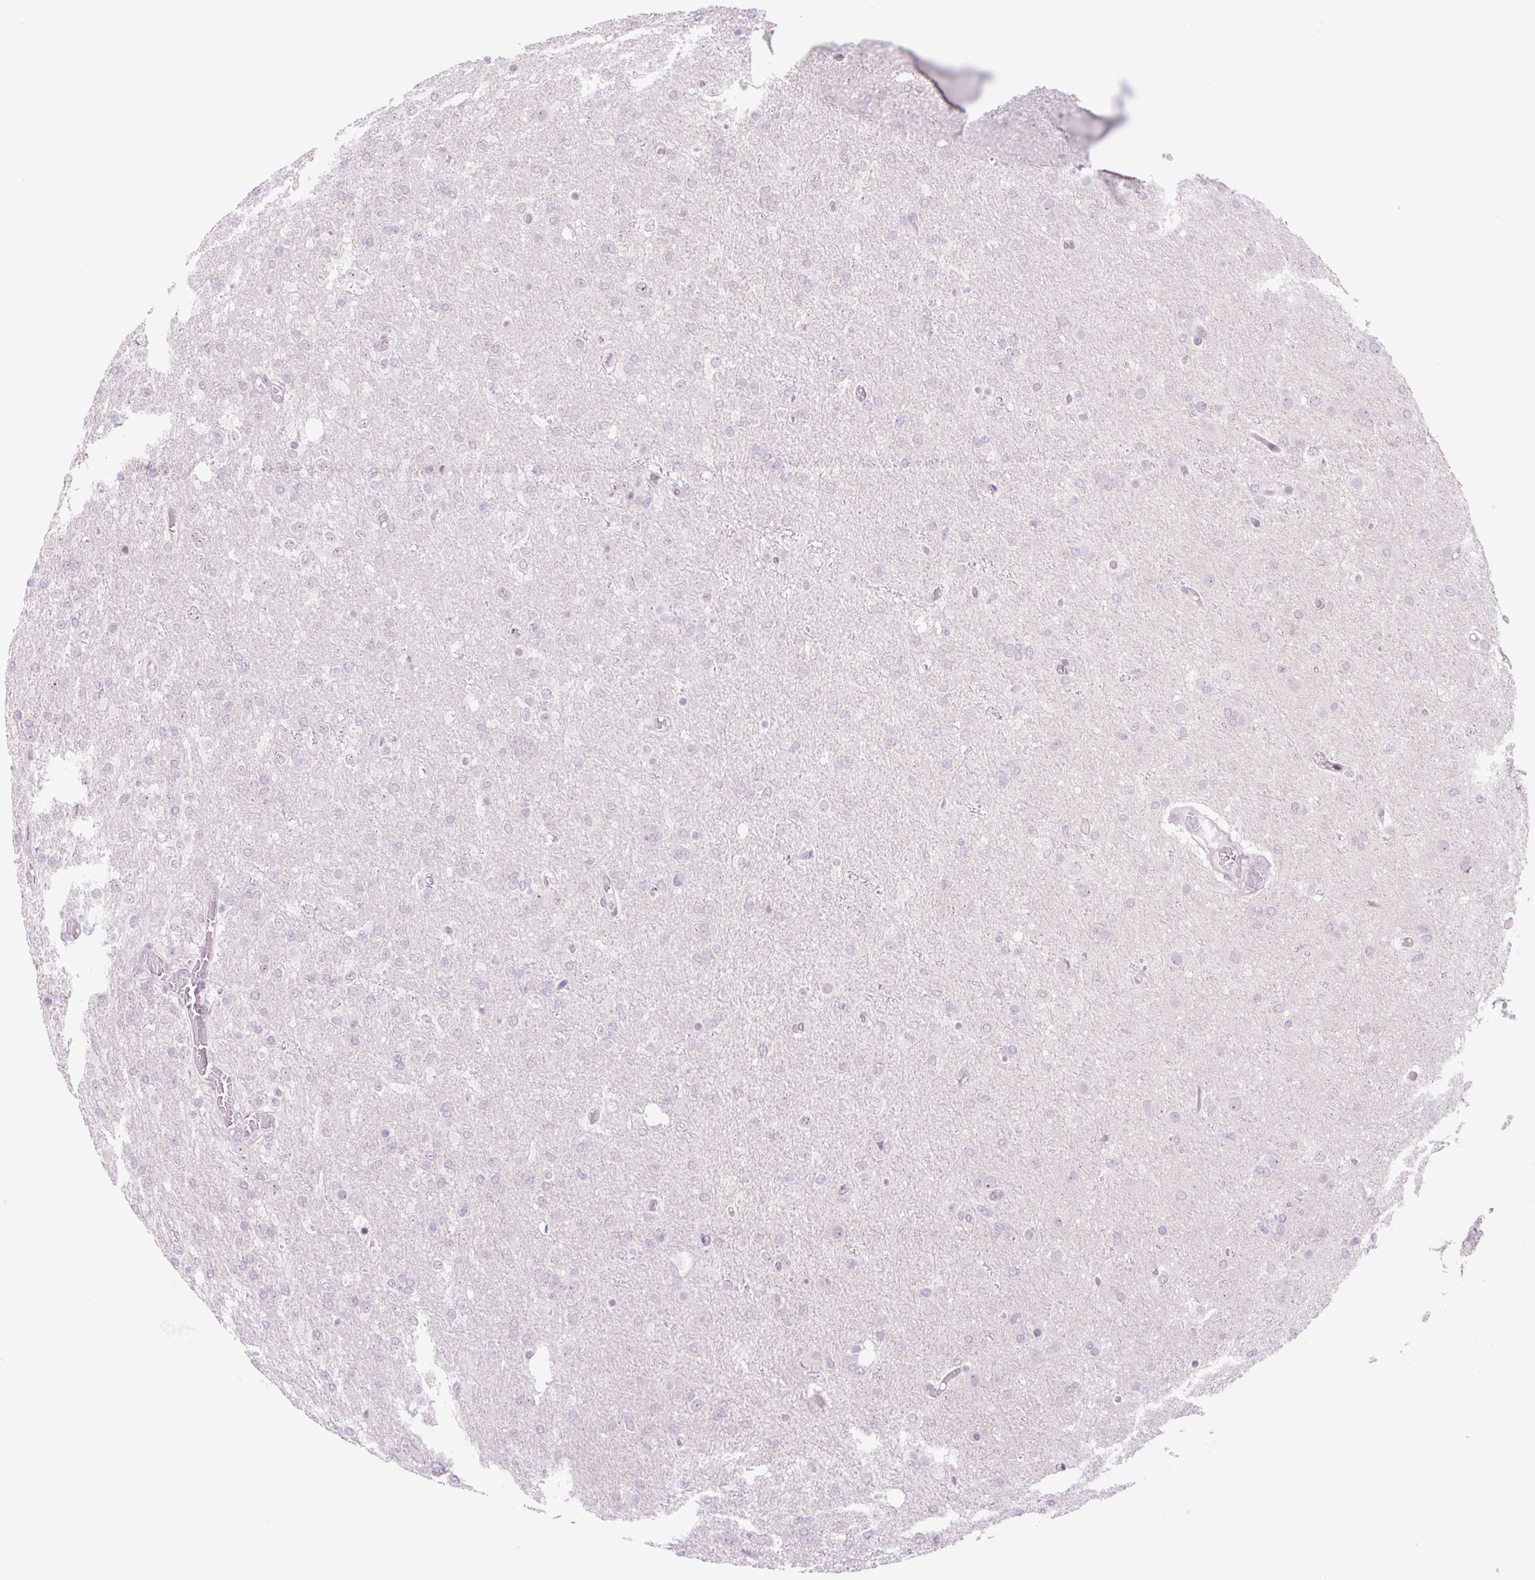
{"staining": {"intensity": "negative", "quantity": "none", "location": "none"}, "tissue": "glioma", "cell_type": "Tumor cells", "image_type": "cancer", "snomed": [{"axis": "morphology", "description": "Glioma, malignant, High grade"}, {"axis": "topography", "description": "Brain"}], "caption": "IHC micrograph of neoplastic tissue: human high-grade glioma (malignant) stained with DAB displays no significant protein expression in tumor cells.", "gene": "ZNF417", "patient": {"sex": "female", "age": 74}}